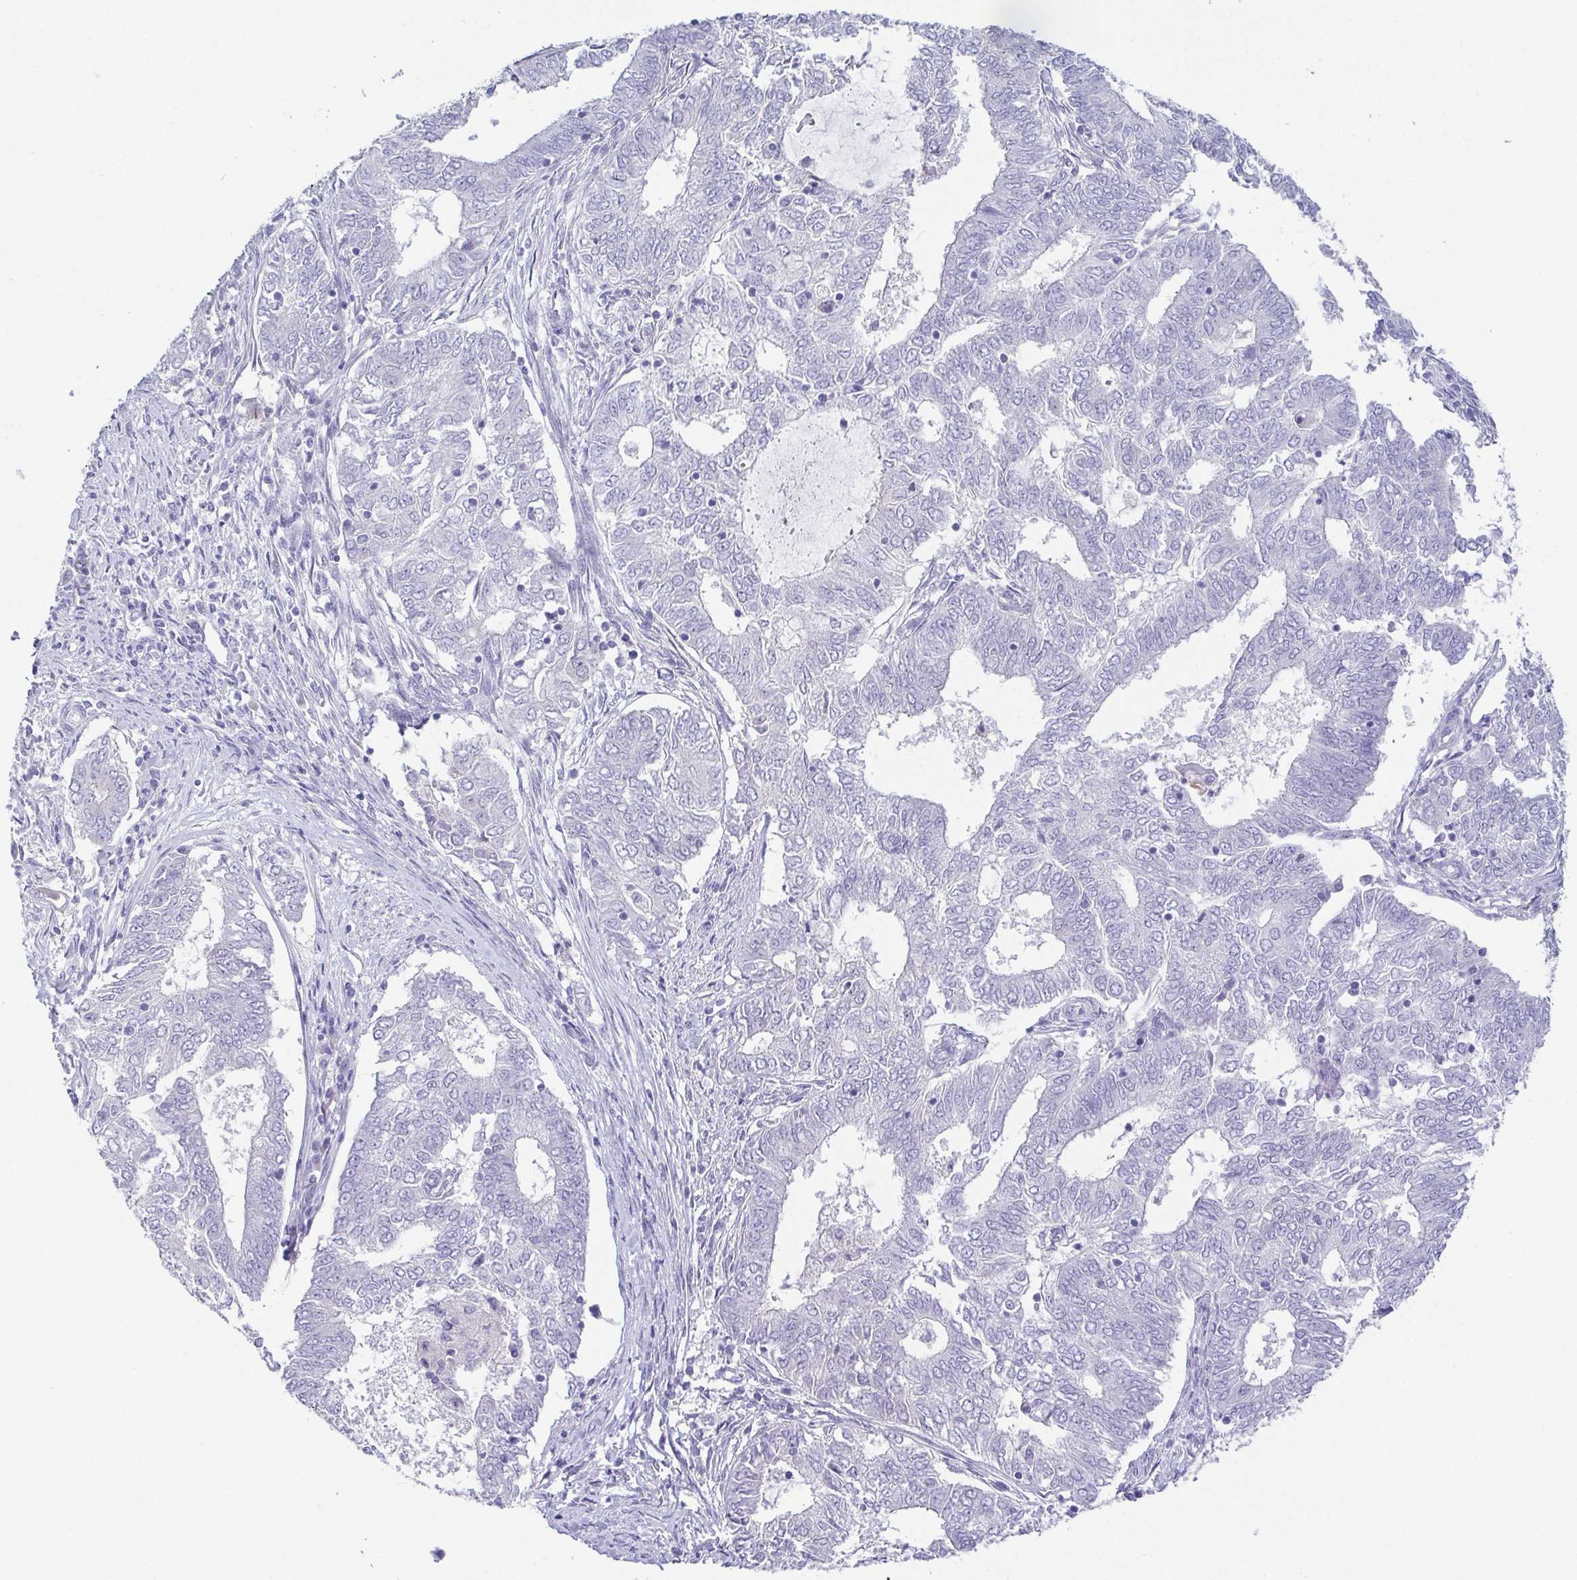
{"staining": {"intensity": "negative", "quantity": "none", "location": "none"}, "tissue": "endometrial cancer", "cell_type": "Tumor cells", "image_type": "cancer", "snomed": [{"axis": "morphology", "description": "Adenocarcinoma, NOS"}, {"axis": "topography", "description": "Endometrium"}], "caption": "Immunohistochemical staining of adenocarcinoma (endometrial) demonstrates no significant positivity in tumor cells.", "gene": "HAPLN2", "patient": {"sex": "female", "age": 62}}